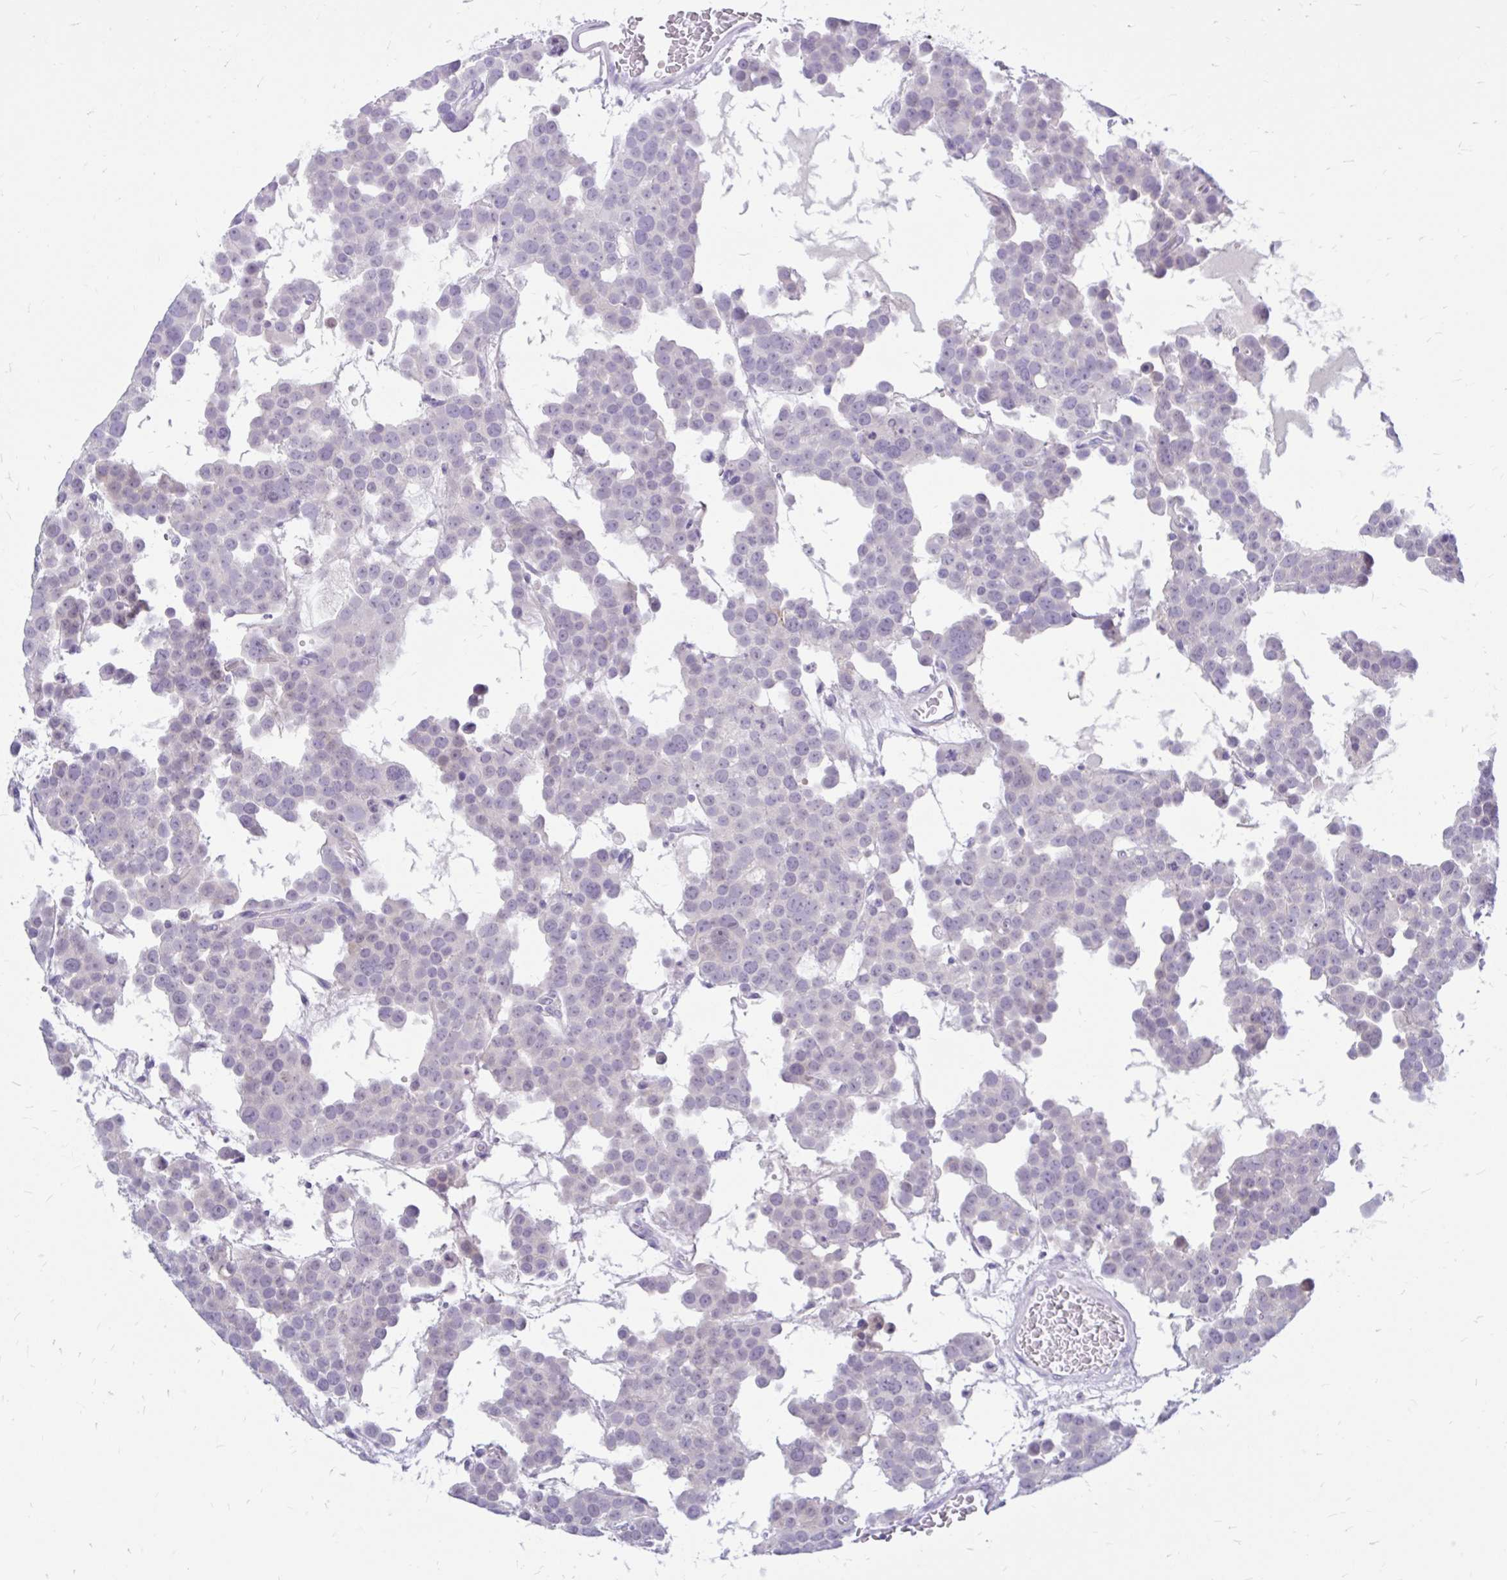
{"staining": {"intensity": "negative", "quantity": "none", "location": "none"}, "tissue": "testis cancer", "cell_type": "Tumor cells", "image_type": "cancer", "snomed": [{"axis": "morphology", "description": "Seminoma, NOS"}, {"axis": "topography", "description": "Testis"}], "caption": "Immunohistochemical staining of human testis cancer (seminoma) reveals no significant positivity in tumor cells. (Immunohistochemistry, brightfield microscopy, high magnification).", "gene": "MAP1LC3A", "patient": {"sex": "male", "age": 71}}